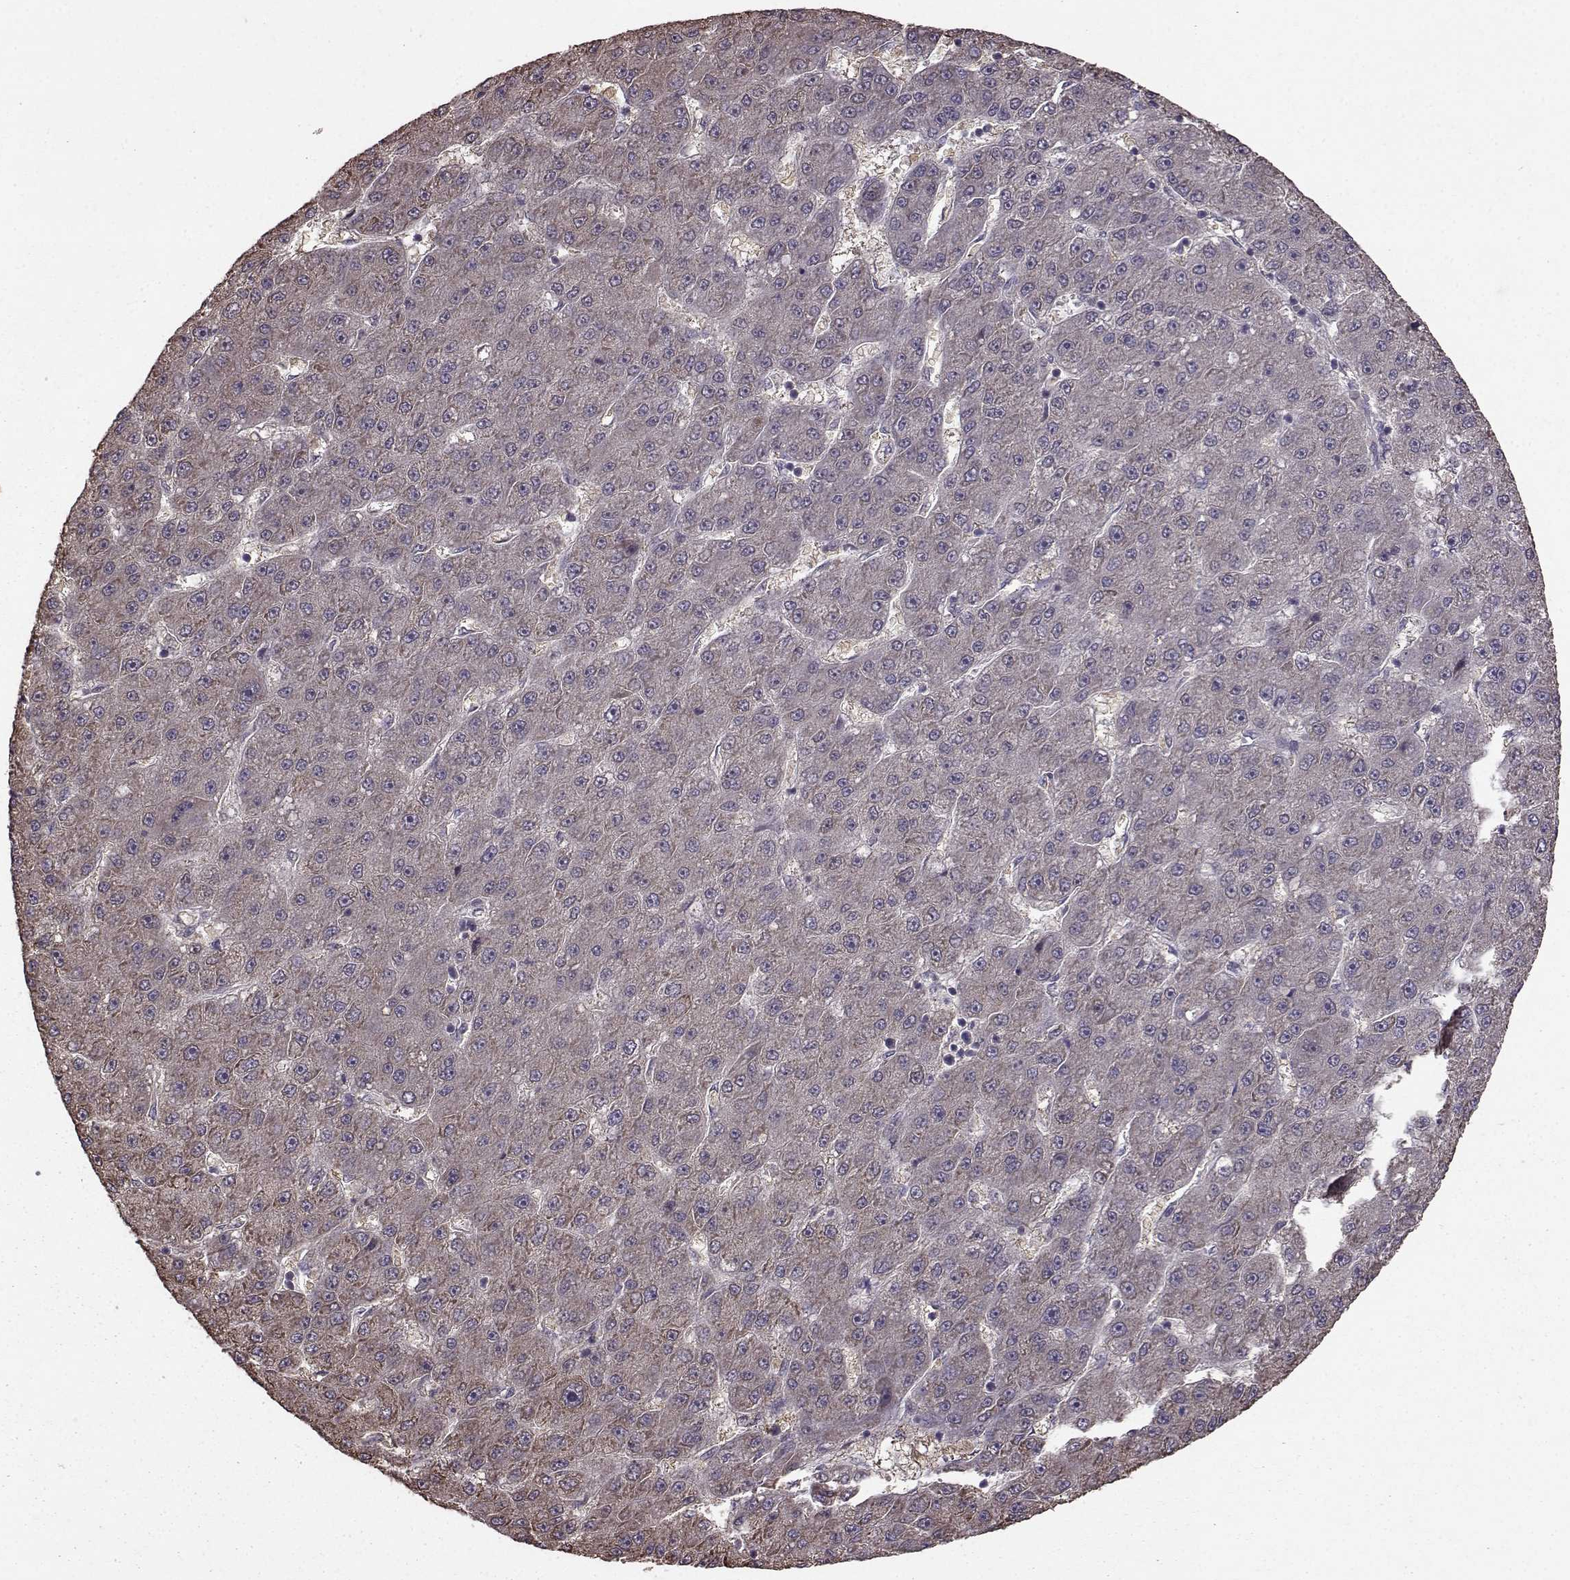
{"staining": {"intensity": "moderate", "quantity": "<25%", "location": "cytoplasmic/membranous"}, "tissue": "liver cancer", "cell_type": "Tumor cells", "image_type": "cancer", "snomed": [{"axis": "morphology", "description": "Carcinoma, Hepatocellular, NOS"}, {"axis": "topography", "description": "Liver"}], "caption": "High-power microscopy captured an IHC histopathology image of liver hepatocellular carcinoma, revealing moderate cytoplasmic/membranous staining in about <25% of tumor cells.", "gene": "NME1-NME2", "patient": {"sex": "male", "age": 67}}